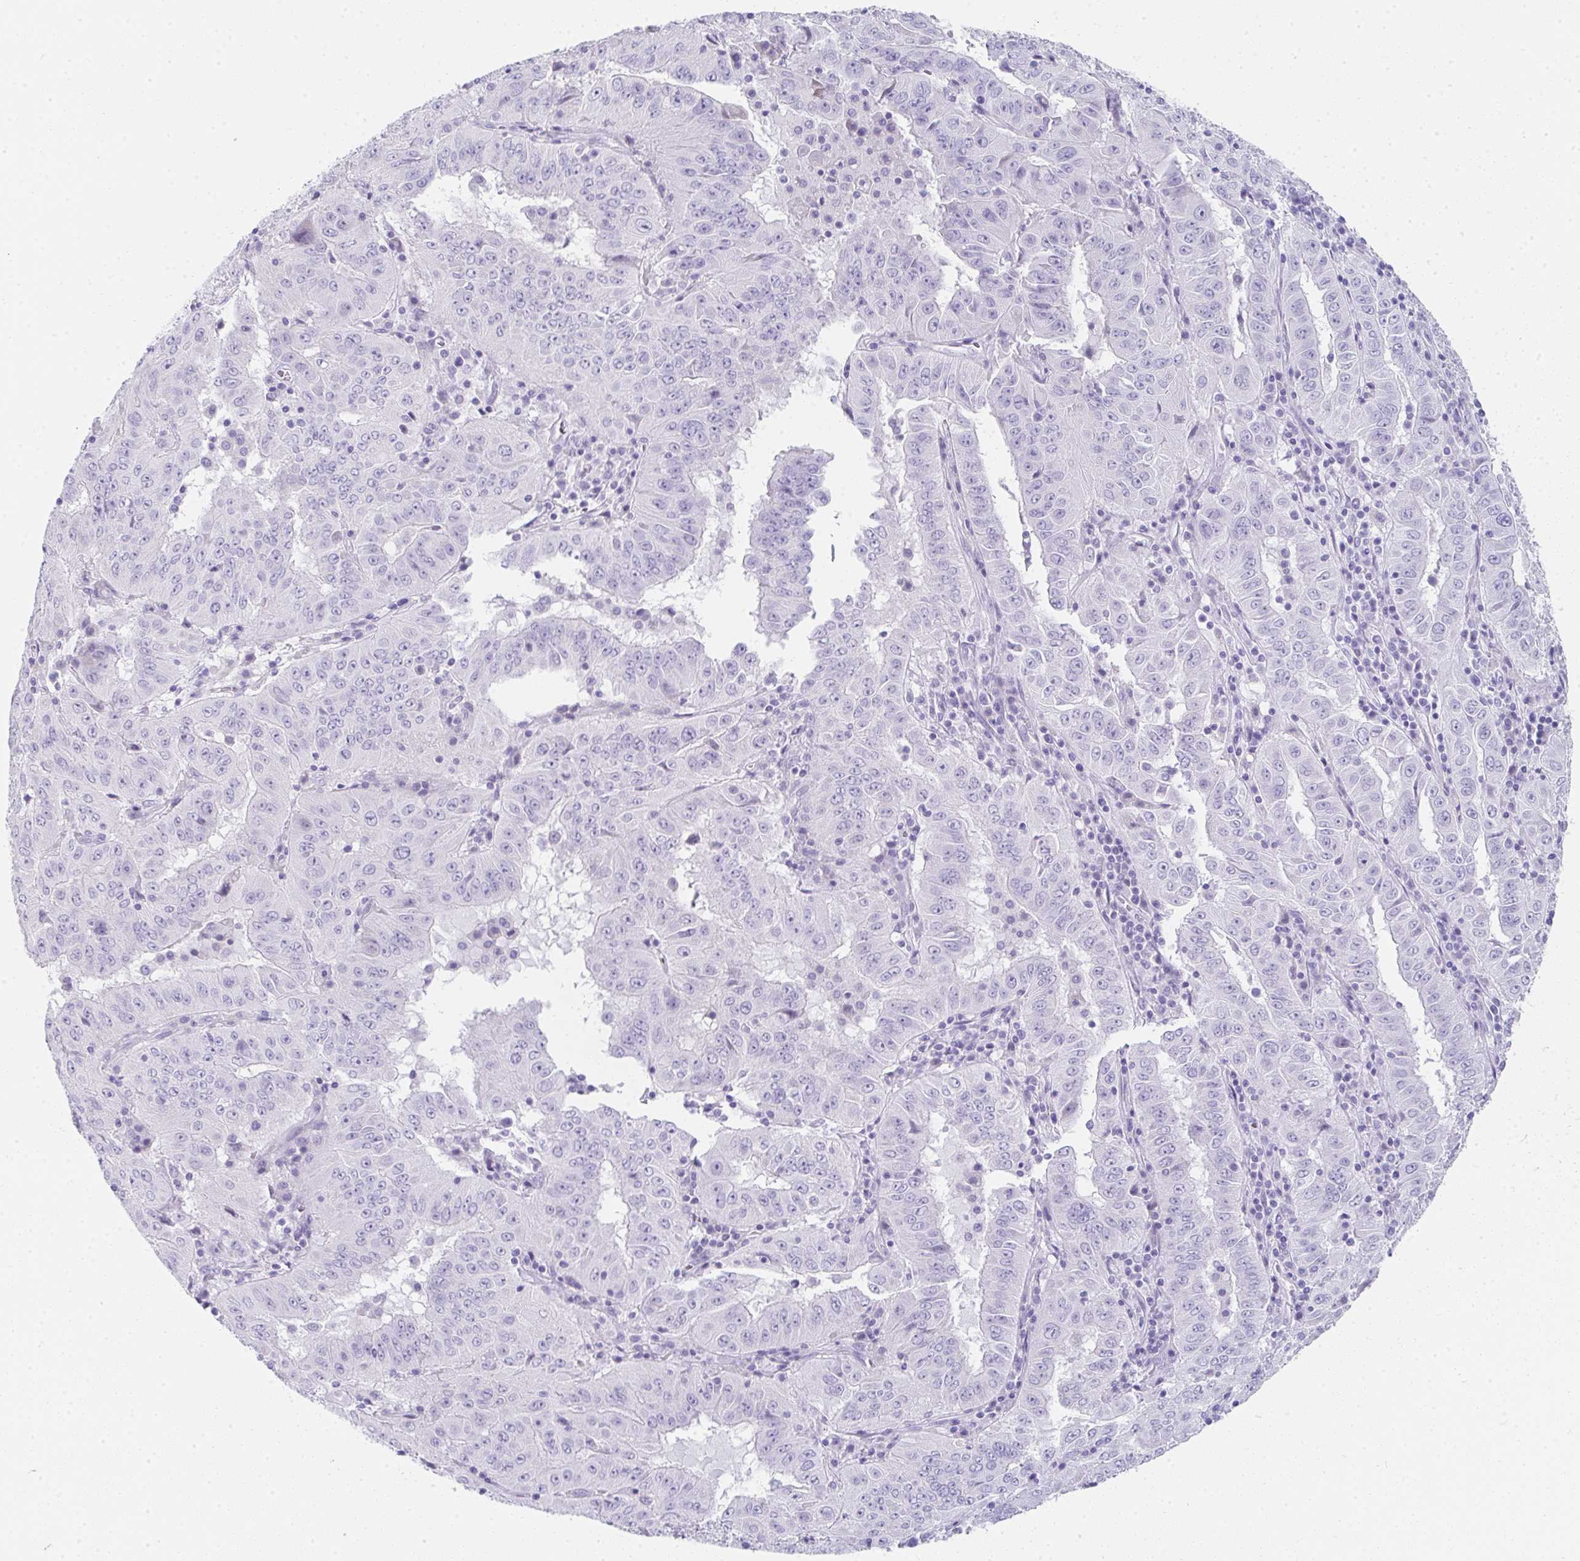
{"staining": {"intensity": "negative", "quantity": "none", "location": "none"}, "tissue": "pancreatic cancer", "cell_type": "Tumor cells", "image_type": "cancer", "snomed": [{"axis": "morphology", "description": "Adenocarcinoma, NOS"}, {"axis": "topography", "description": "Pancreas"}], "caption": "There is no significant staining in tumor cells of pancreatic adenocarcinoma.", "gene": "RLF", "patient": {"sex": "male", "age": 63}}